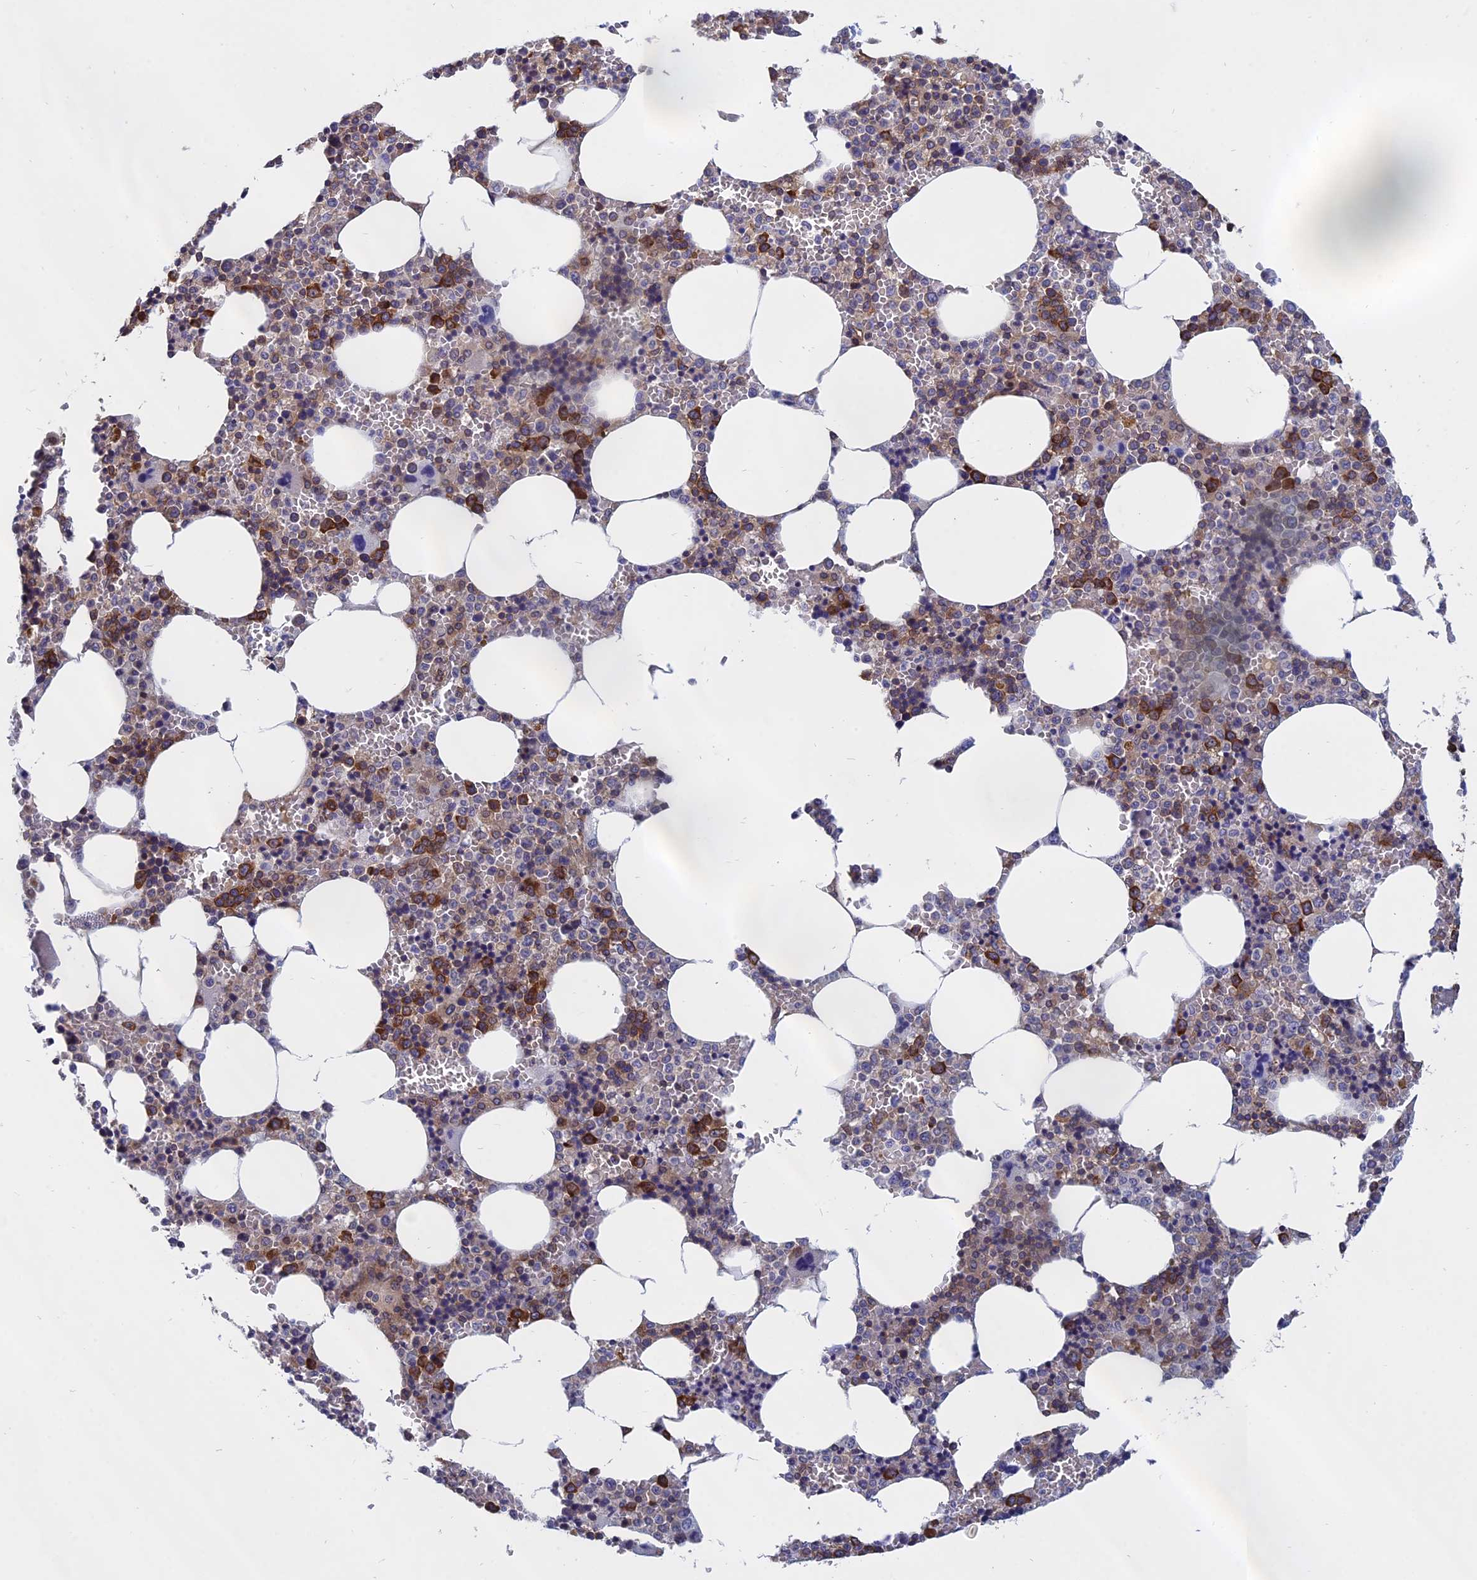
{"staining": {"intensity": "strong", "quantity": "25%-75%", "location": "cytoplasmic/membranous"}, "tissue": "bone marrow", "cell_type": "Hematopoietic cells", "image_type": "normal", "snomed": [{"axis": "morphology", "description": "Normal tissue, NOS"}, {"axis": "topography", "description": "Bone marrow"}], "caption": "Brown immunohistochemical staining in benign bone marrow demonstrates strong cytoplasmic/membranous staining in about 25%-75% of hematopoietic cells.", "gene": "NAA10", "patient": {"sex": "male", "age": 70}}